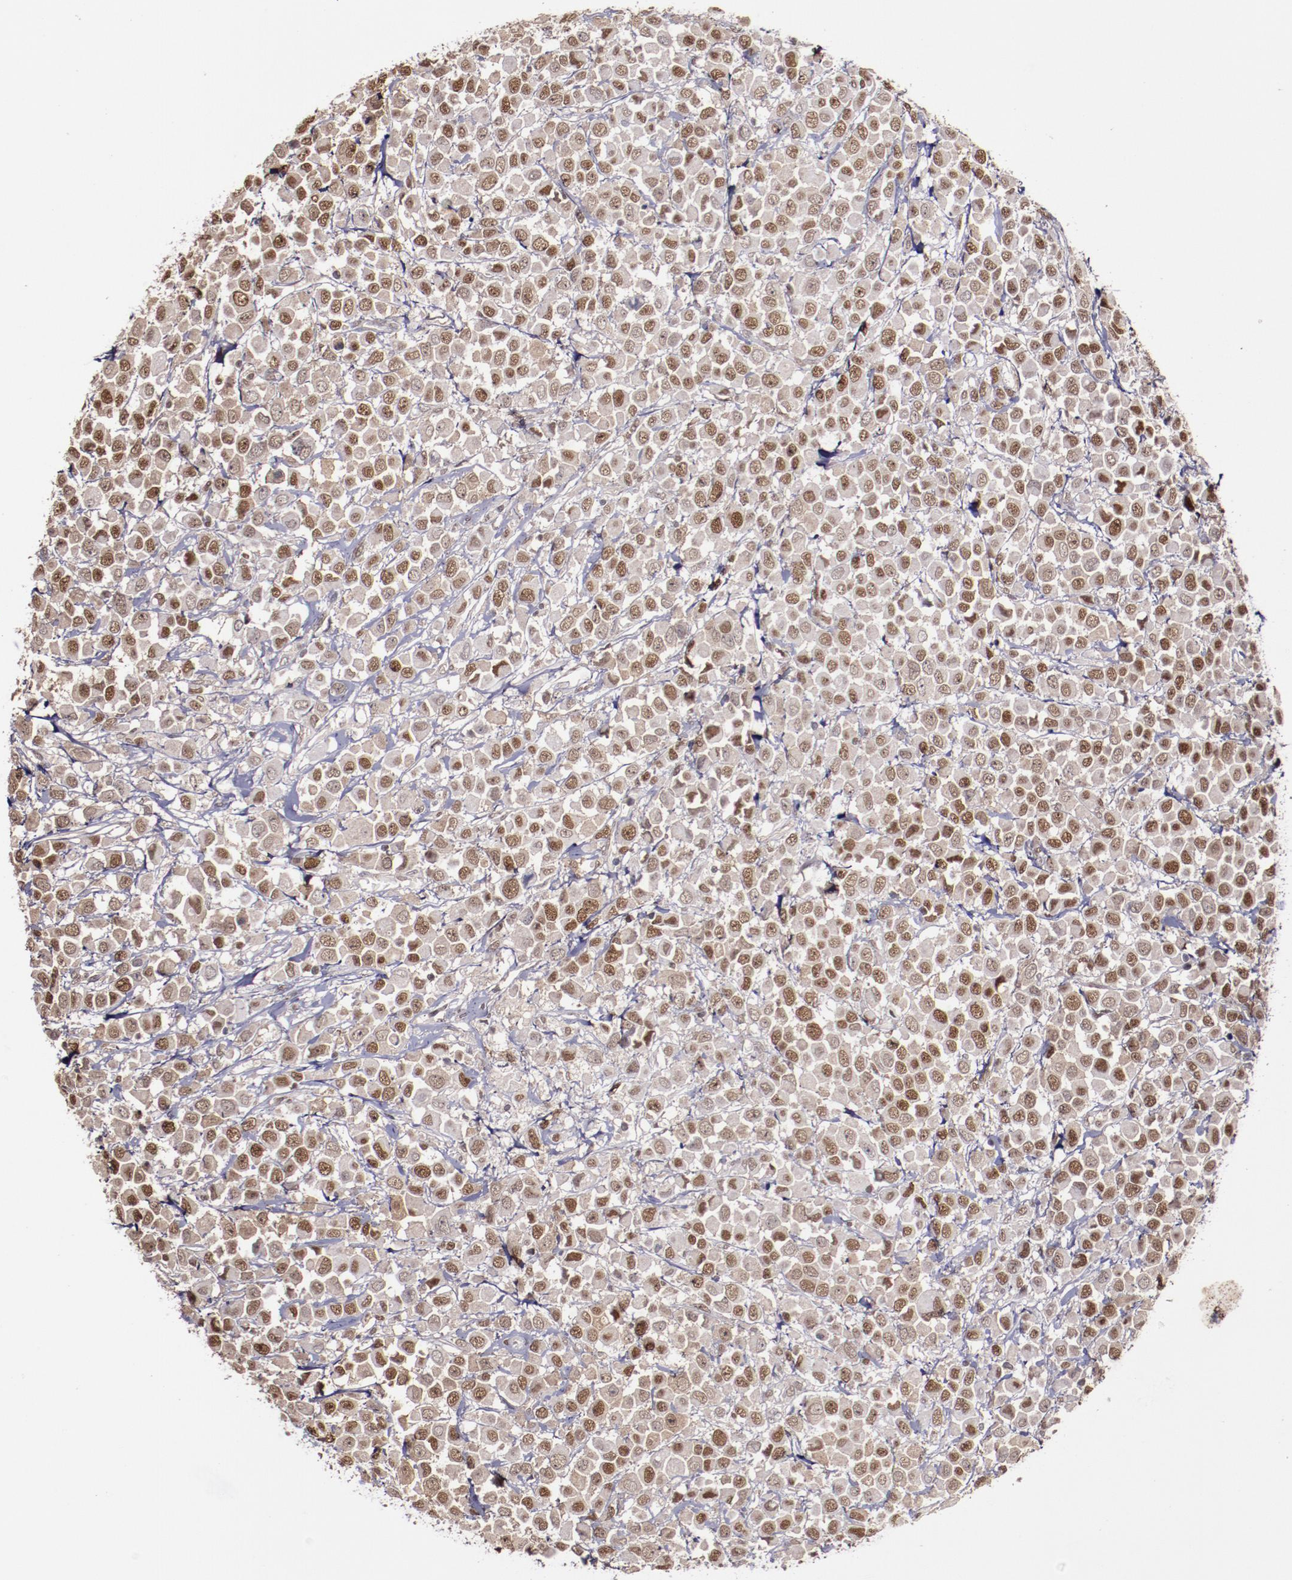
{"staining": {"intensity": "moderate", "quantity": ">75%", "location": "nuclear"}, "tissue": "breast cancer", "cell_type": "Tumor cells", "image_type": "cancer", "snomed": [{"axis": "morphology", "description": "Duct carcinoma"}, {"axis": "topography", "description": "Breast"}], "caption": "Immunohistochemistry (IHC) of invasive ductal carcinoma (breast) displays medium levels of moderate nuclear positivity in approximately >75% of tumor cells.", "gene": "CHEK2", "patient": {"sex": "female", "age": 61}}